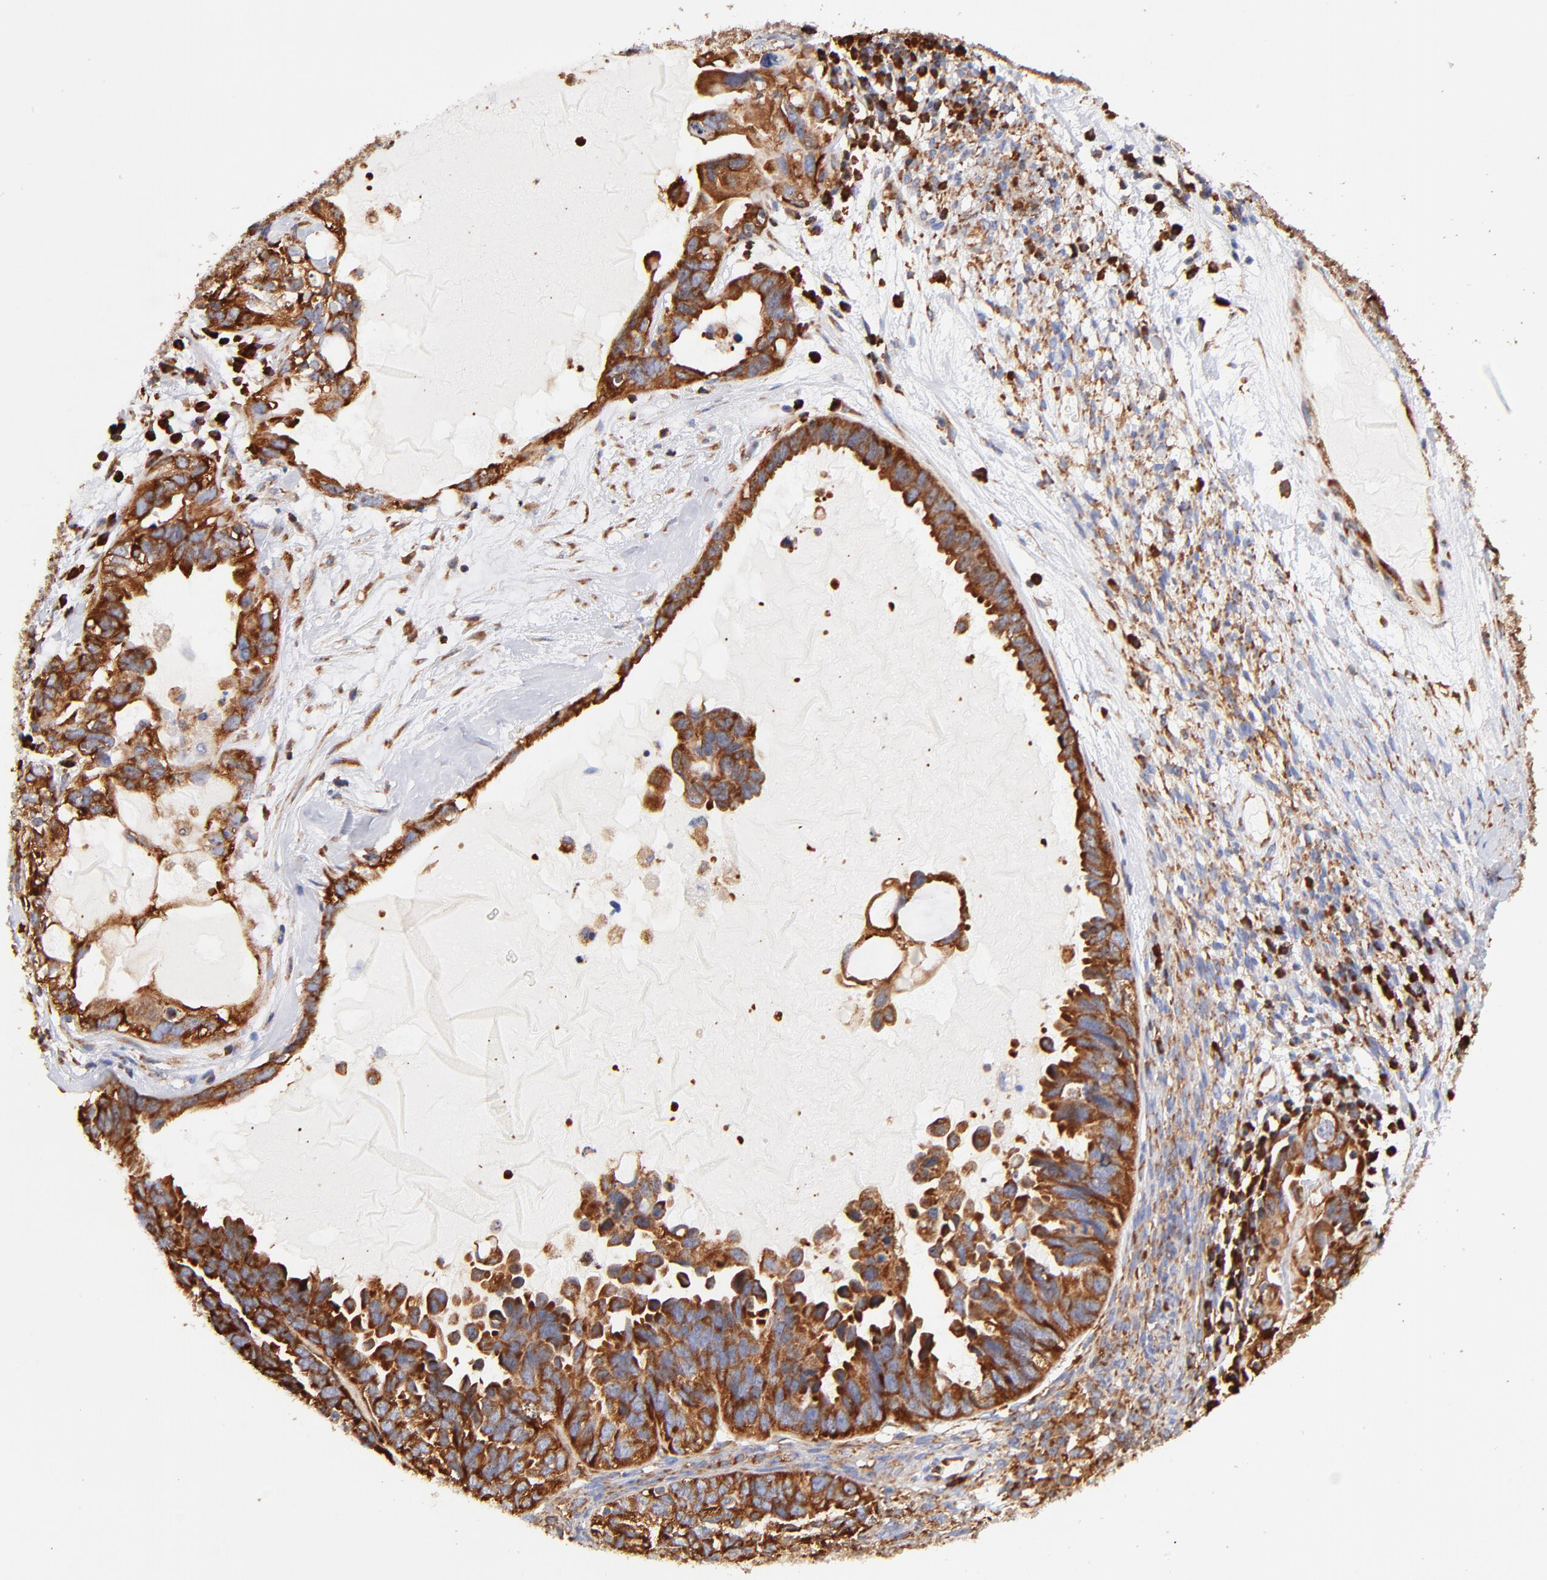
{"staining": {"intensity": "strong", "quantity": ">75%", "location": "cytoplasmic/membranous"}, "tissue": "ovarian cancer", "cell_type": "Tumor cells", "image_type": "cancer", "snomed": [{"axis": "morphology", "description": "Cystadenocarcinoma, serous, NOS"}, {"axis": "topography", "description": "Ovary"}], "caption": "A photomicrograph showing strong cytoplasmic/membranous expression in approximately >75% of tumor cells in ovarian serous cystadenocarcinoma, as visualized by brown immunohistochemical staining.", "gene": "RPL27", "patient": {"sex": "female", "age": 82}}